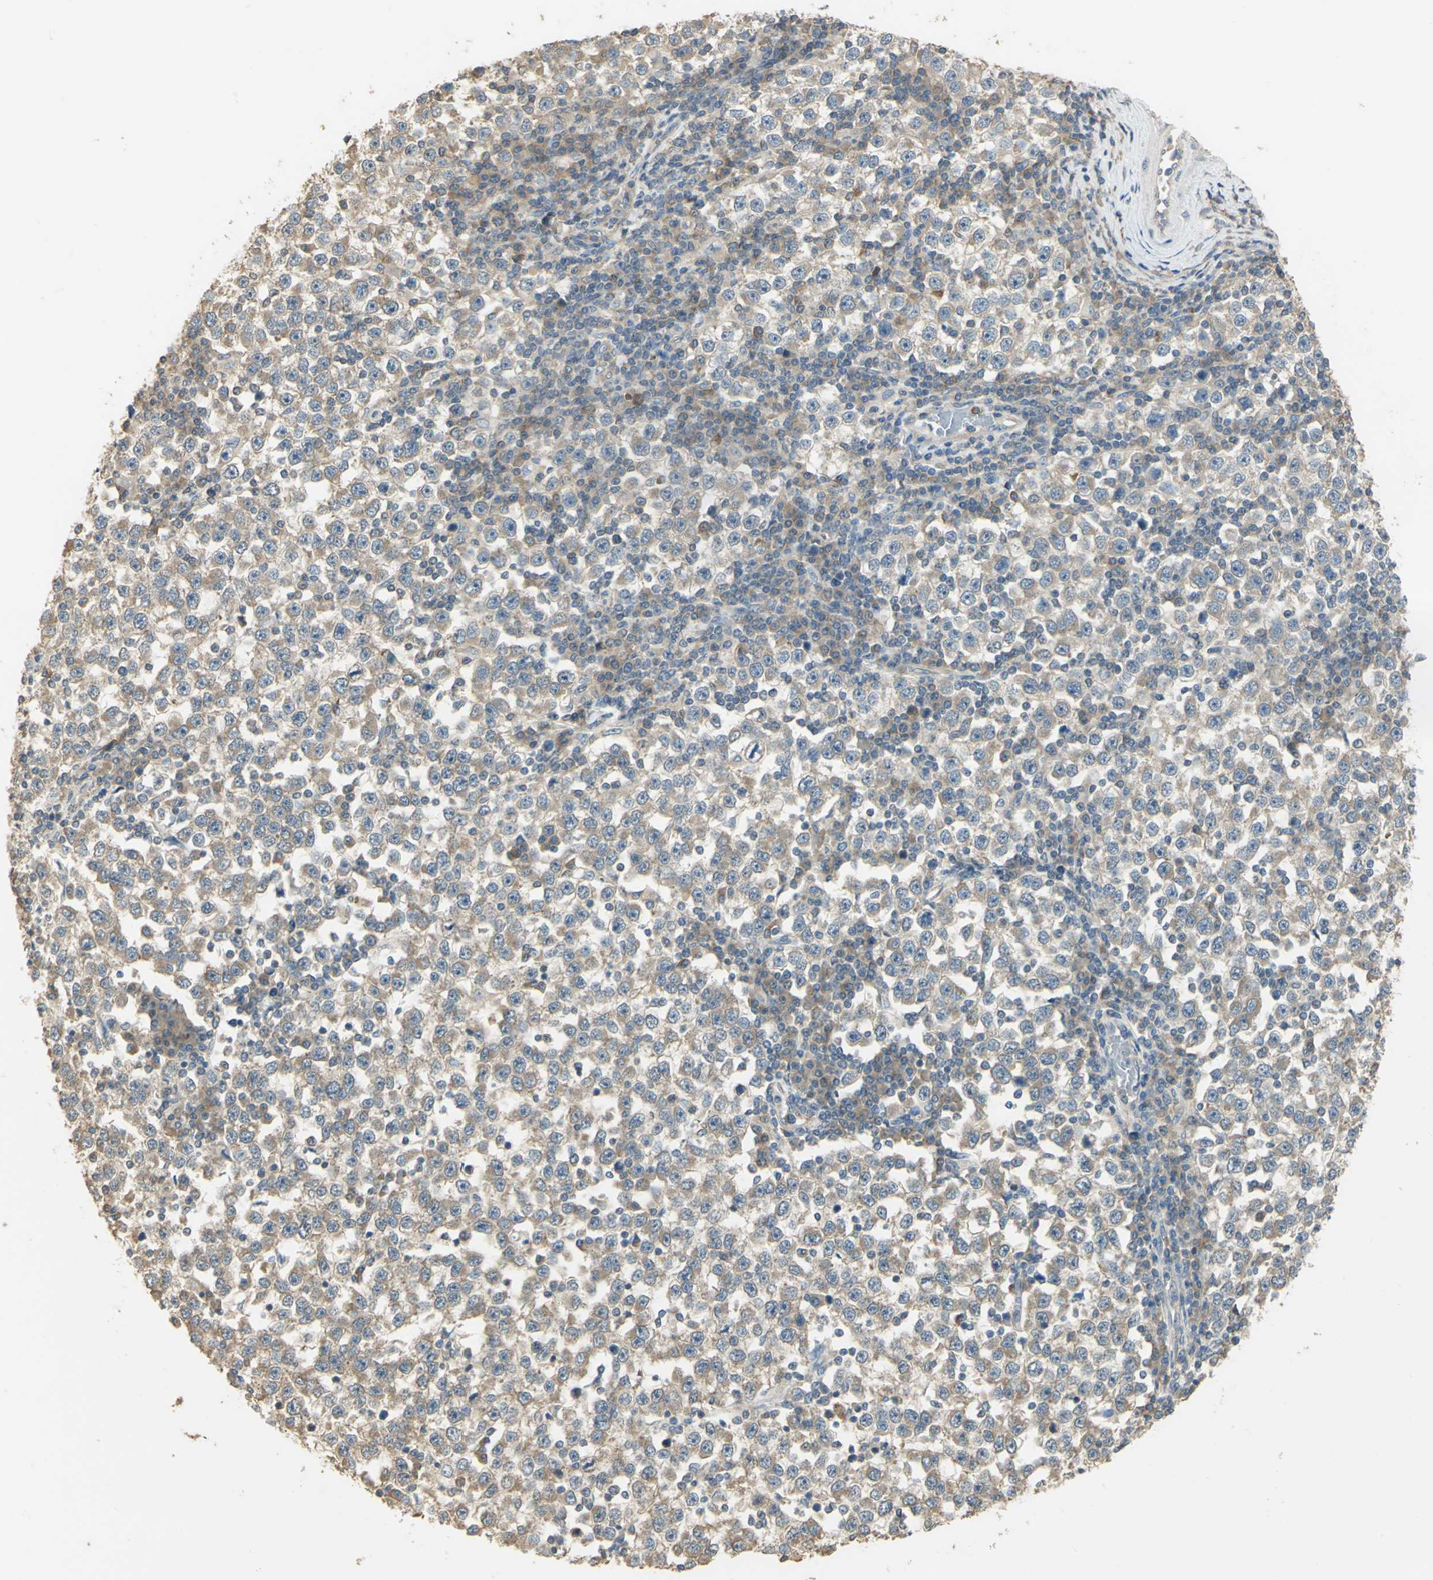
{"staining": {"intensity": "moderate", "quantity": ">75%", "location": "cytoplasmic/membranous"}, "tissue": "testis cancer", "cell_type": "Tumor cells", "image_type": "cancer", "snomed": [{"axis": "morphology", "description": "Seminoma, NOS"}, {"axis": "topography", "description": "Testis"}], "caption": "This image displays seminoma (testis) stained with immunohistochemistry (IHC) to label a protein in brown. The cytoplasmic/membranous of tumor cells show moderate positivity for the protein. Nuclei are counter-stained blue.", "gene": "SHC2", "patient": {"sex": "male", "age": 65}}